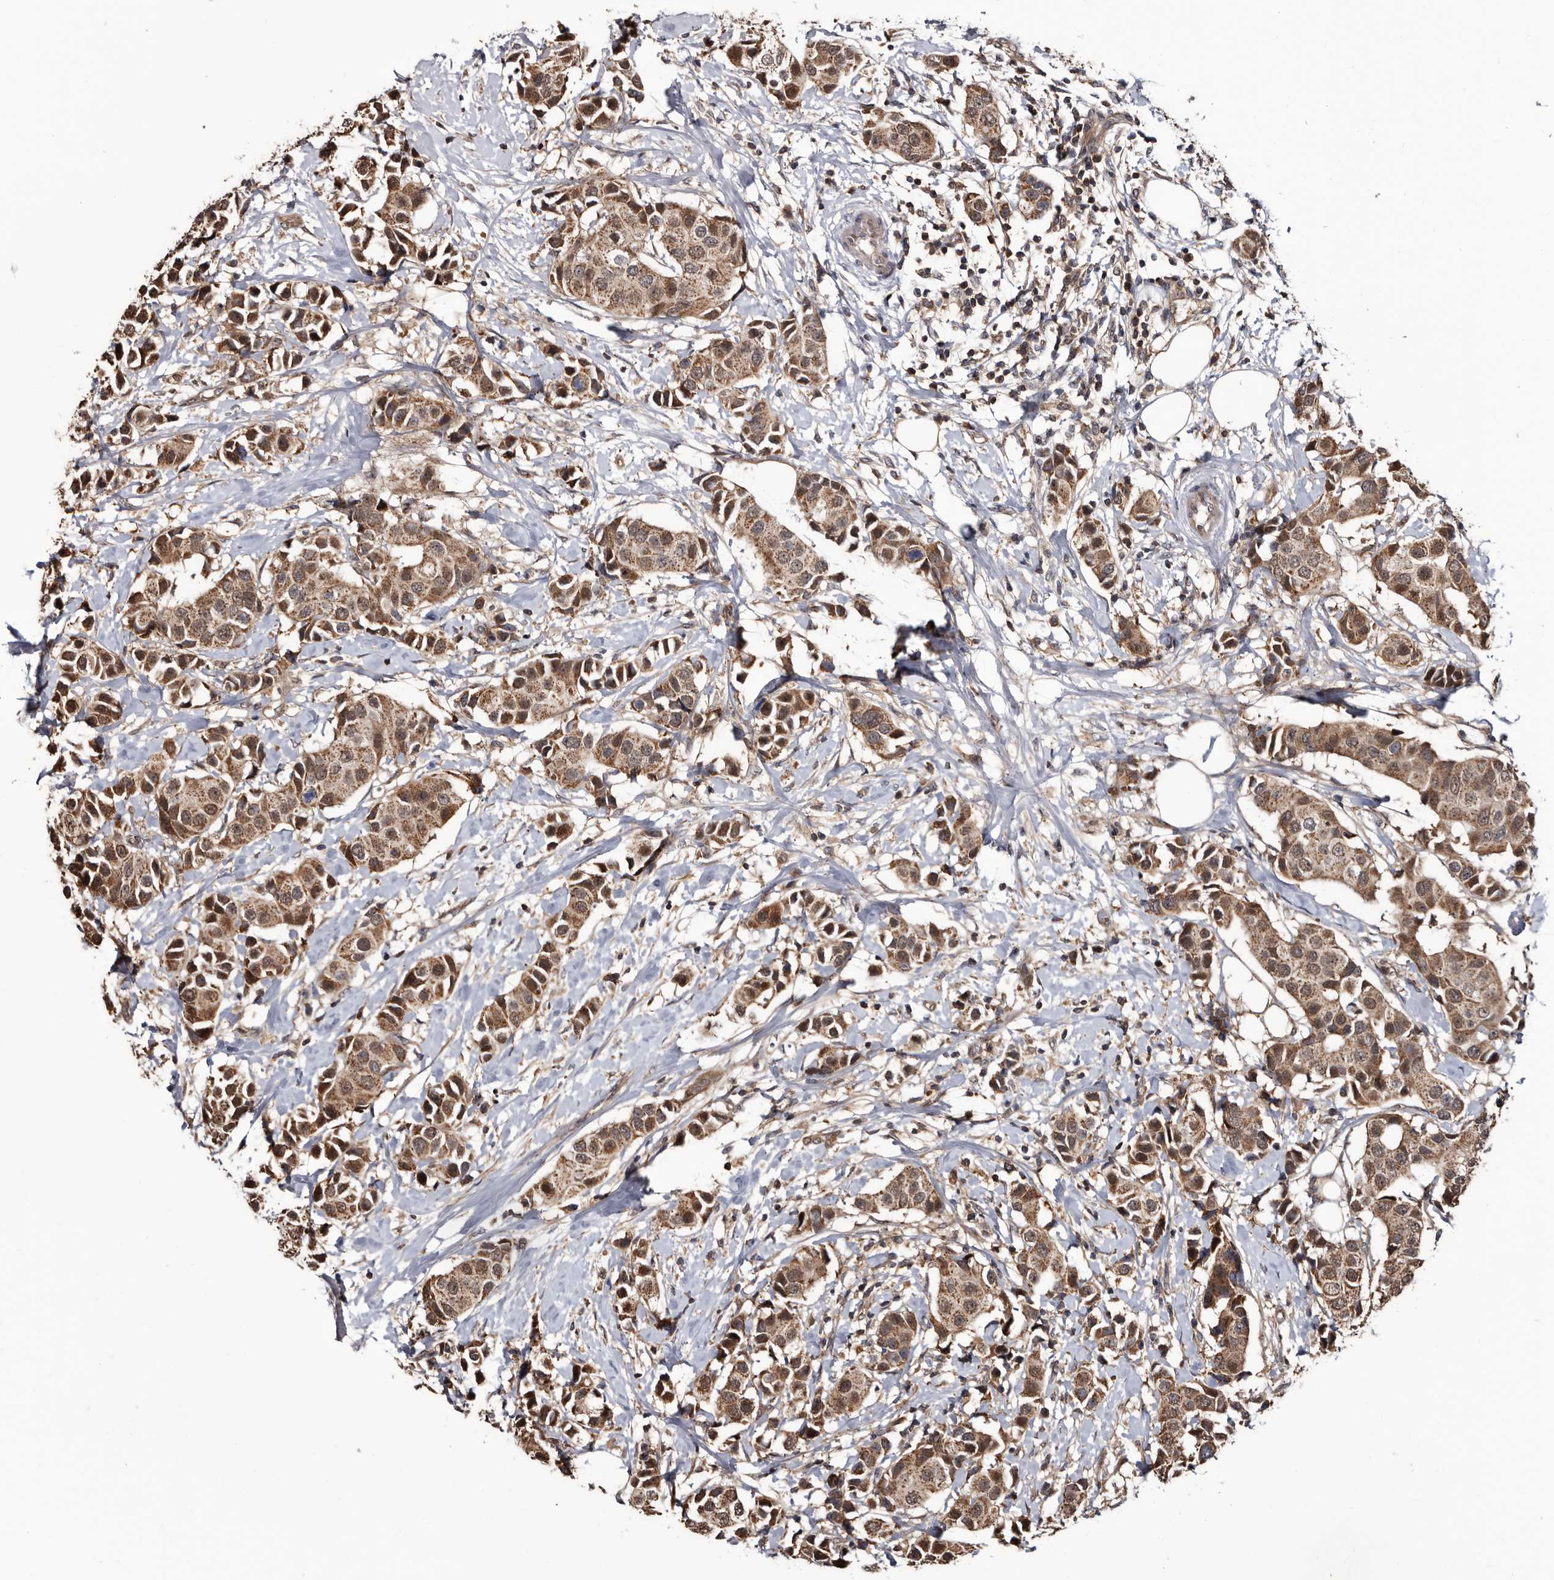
{"staining": {"intensity": "moderate", "quantity": ">75%", "location": "cytoplasmic/membranous"}, "tissue": "breast cancer", "cell_type": "Tumor cells", "image_type": "cancer", "snomed": [{"axis": "morphology", "description": "Normal tissue, NOS"}, {"axis": "morphology", "description": "Duct carcinoma"}, {"axis": "topography", "description": "Breast"}], "caption": "This is an image of IHC staining of breast intraductal carcinoma, which shows moderate expression in the cytoplasmic/membranous of tumor cells.", "gene": "TTI2", "patient": {"sex": "female", "age": 39}}